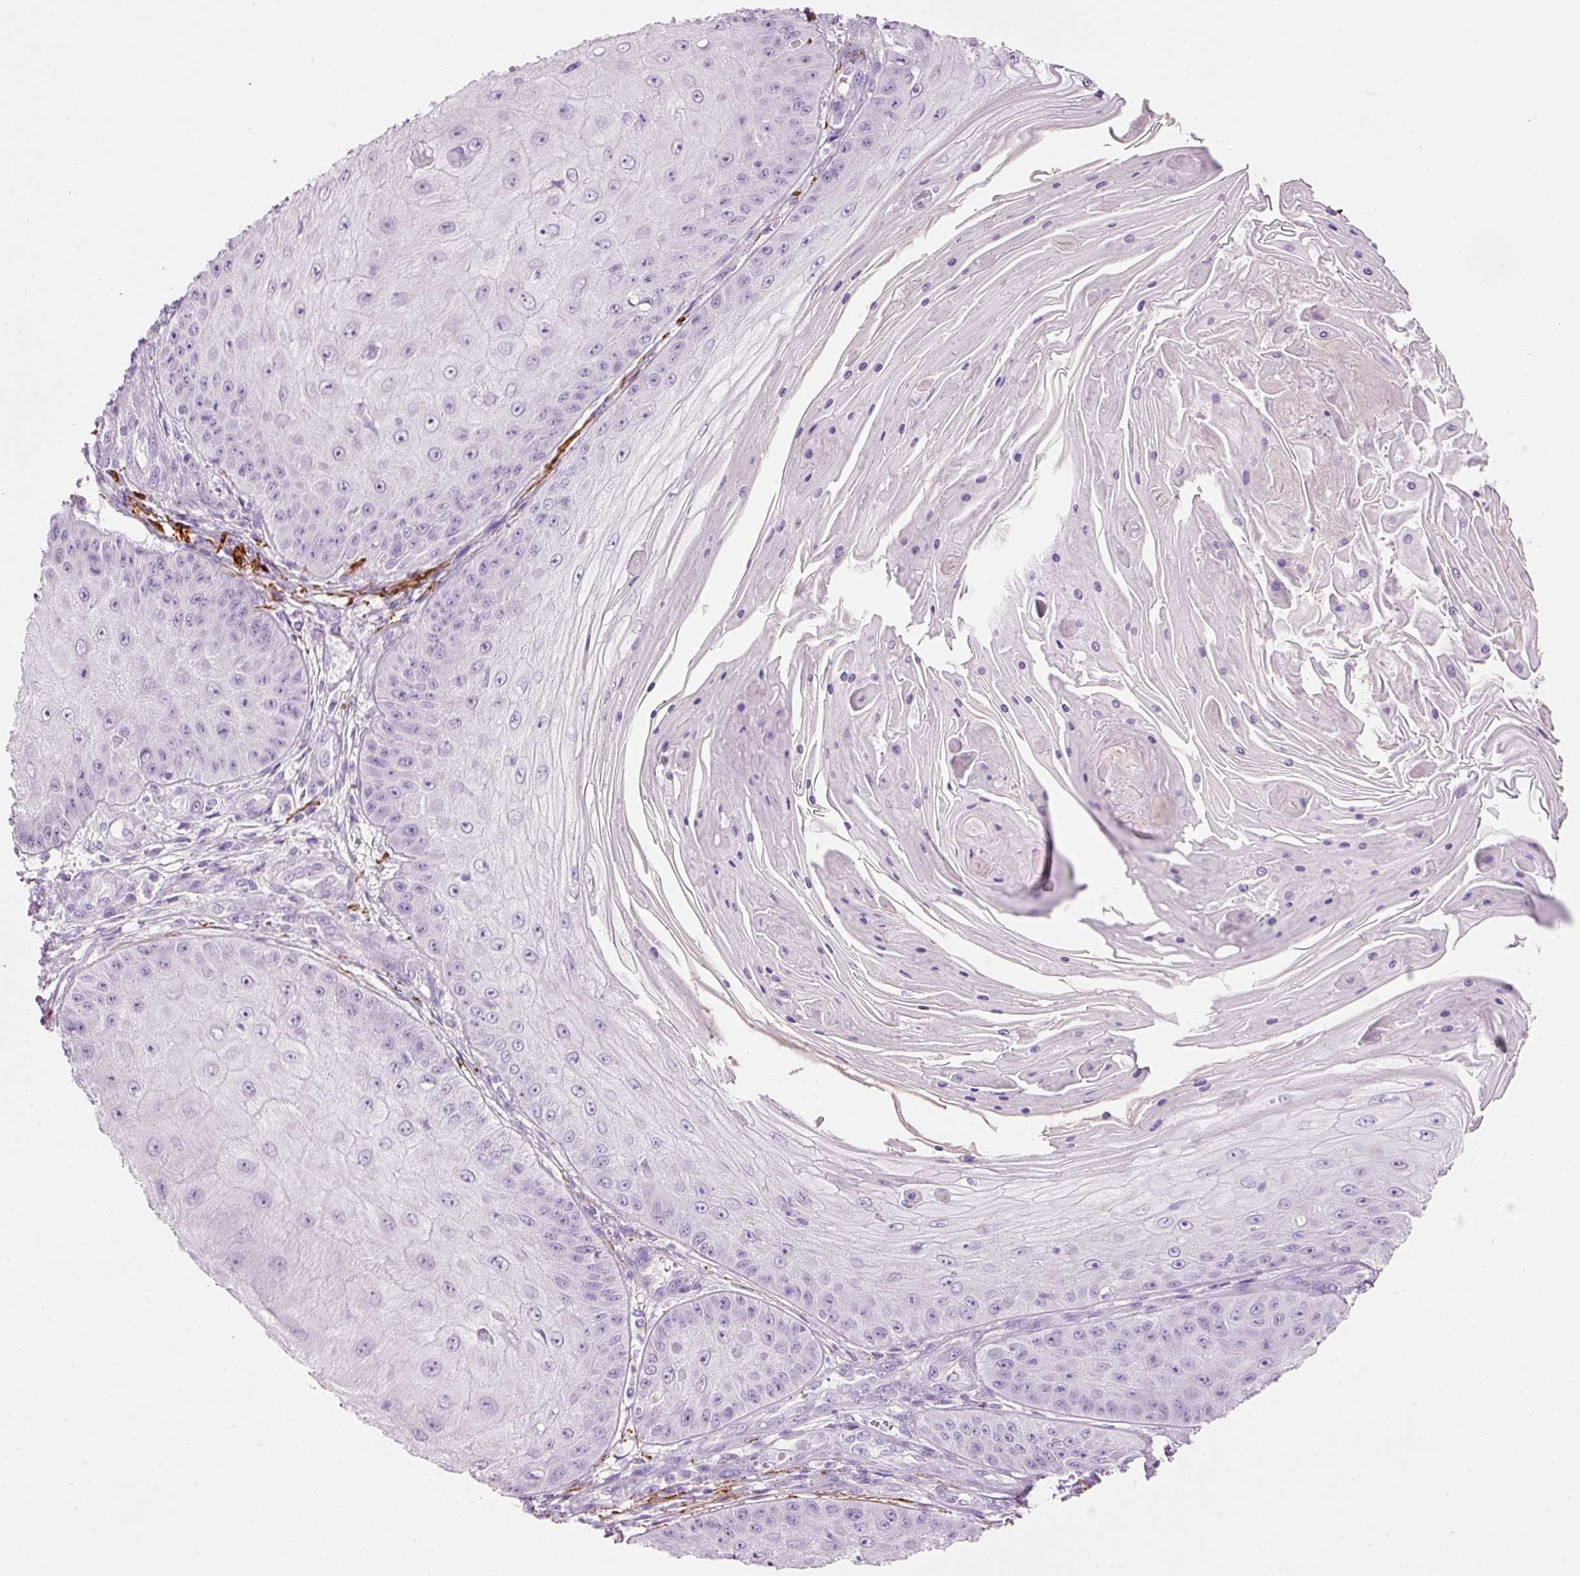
{"staining": {"intensity": "negative", "quantity": "none", "location": "none"}, "tissue": "skin cancer", "cell_type": "Tumor cells", "image_type": "cancer", "snomed": [{"axis": "morphology", "description": "Squamous cell carcinoma, NOS"}, {"axis": "topography", "description": "Skin"}], "caption": "A micrograph of skin squamous cell carcinoma stained for a protein shows no brown staining in tumor cells. The staining is performed using DAB (3,3'-diaminobenzidine) brown chromogen with nuclei counter-stained in using hematoxylin.", "gene": "MFAP4", "patient": {"sex": "male", "age": 70}}